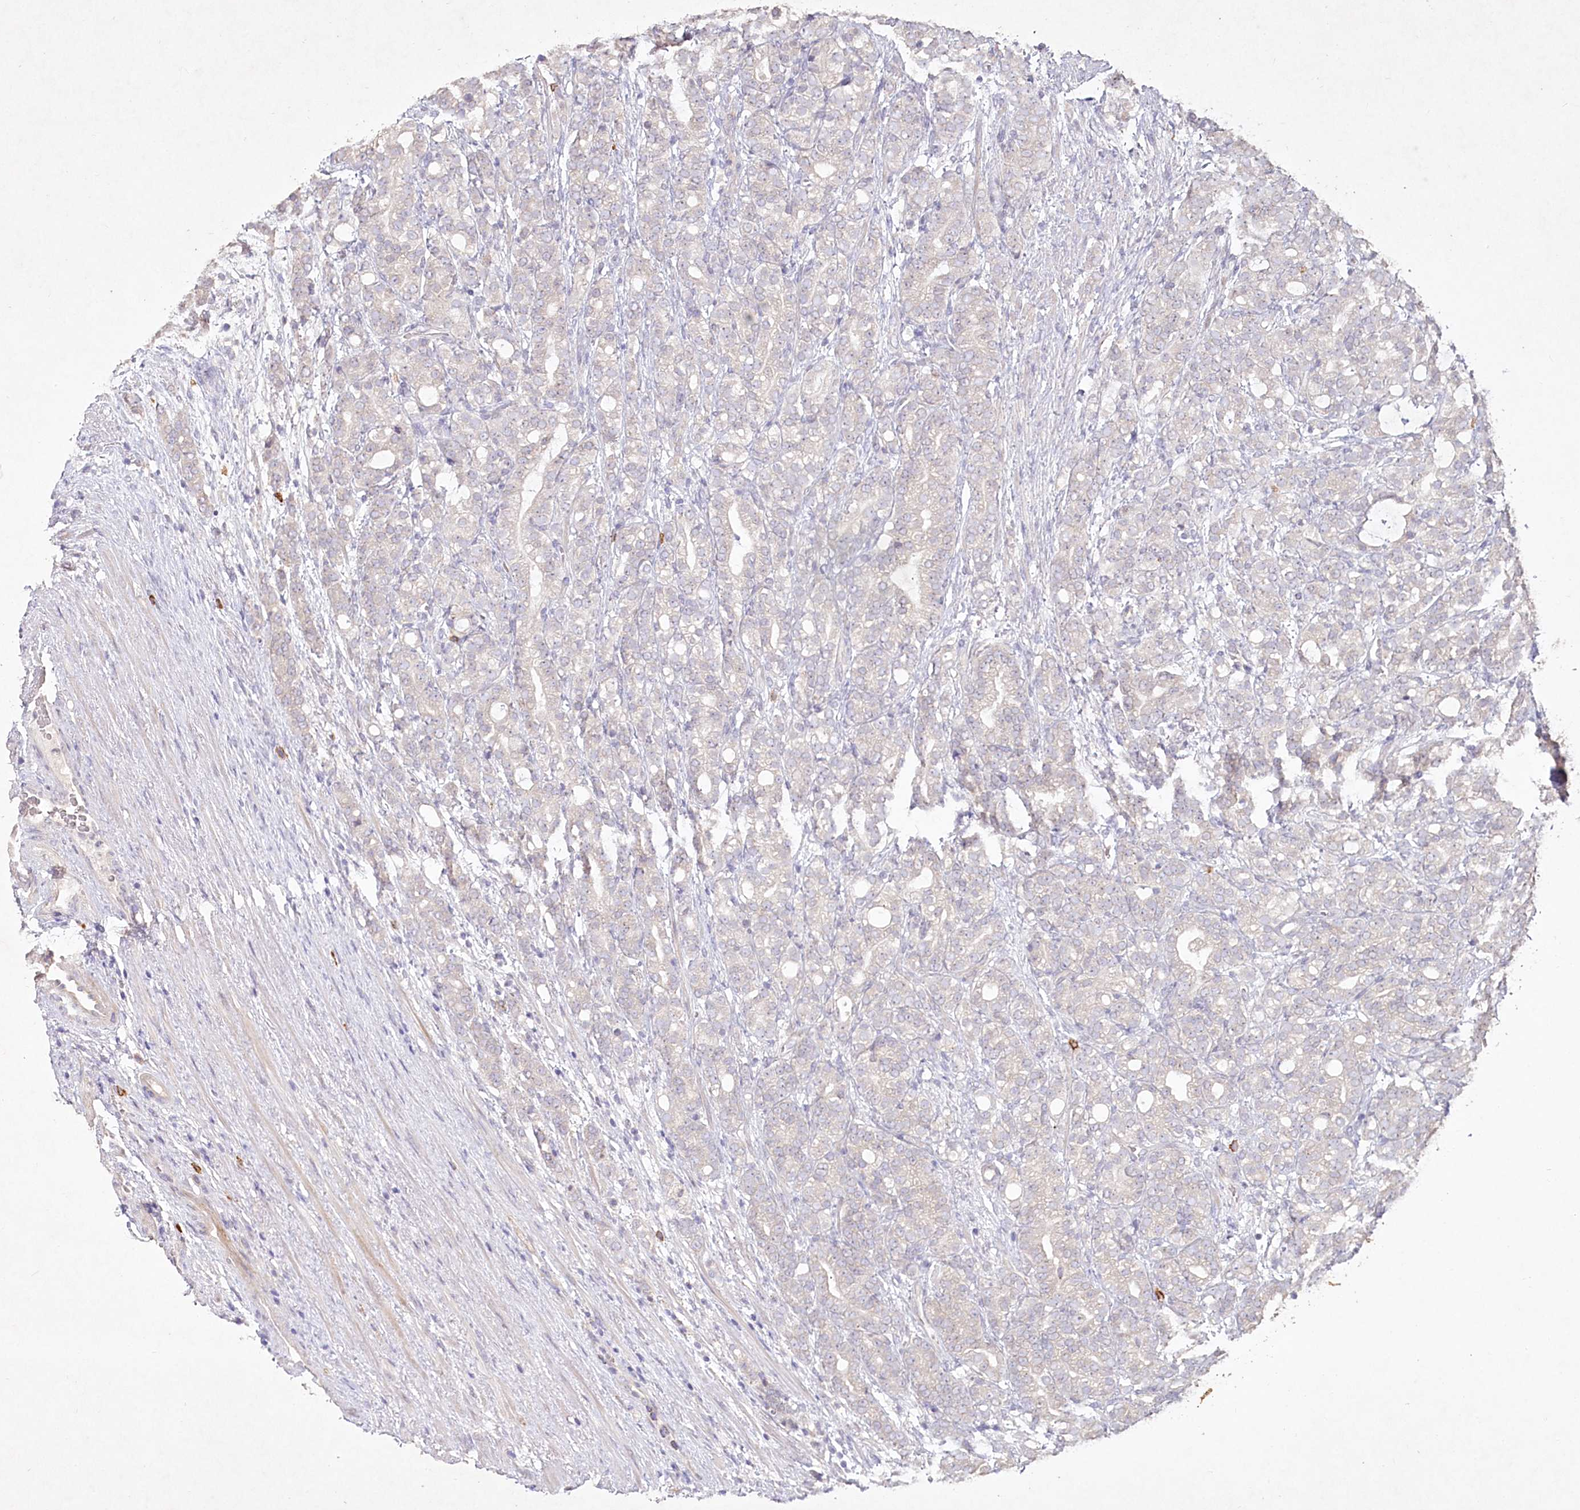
{"staining": {"intensity": "negative", "quantity": "none", "location": "none"}, "tissue": "prostate cancer", "cell_type": "Tumor cells", "image_type": "cancer", "snomed": [{"axis": "morphology", "description": "Adenocarcinoma, High grade"}, {"axis": "topography", "description": "Prostate"}], "caption": "The histopathology image exhibits no significant expression in tumor cells of prostate cancer (high-grade adenocarcinoma).", "gene": "IRAK1BP1", "patient": {"sex": "male", "age": 57}}